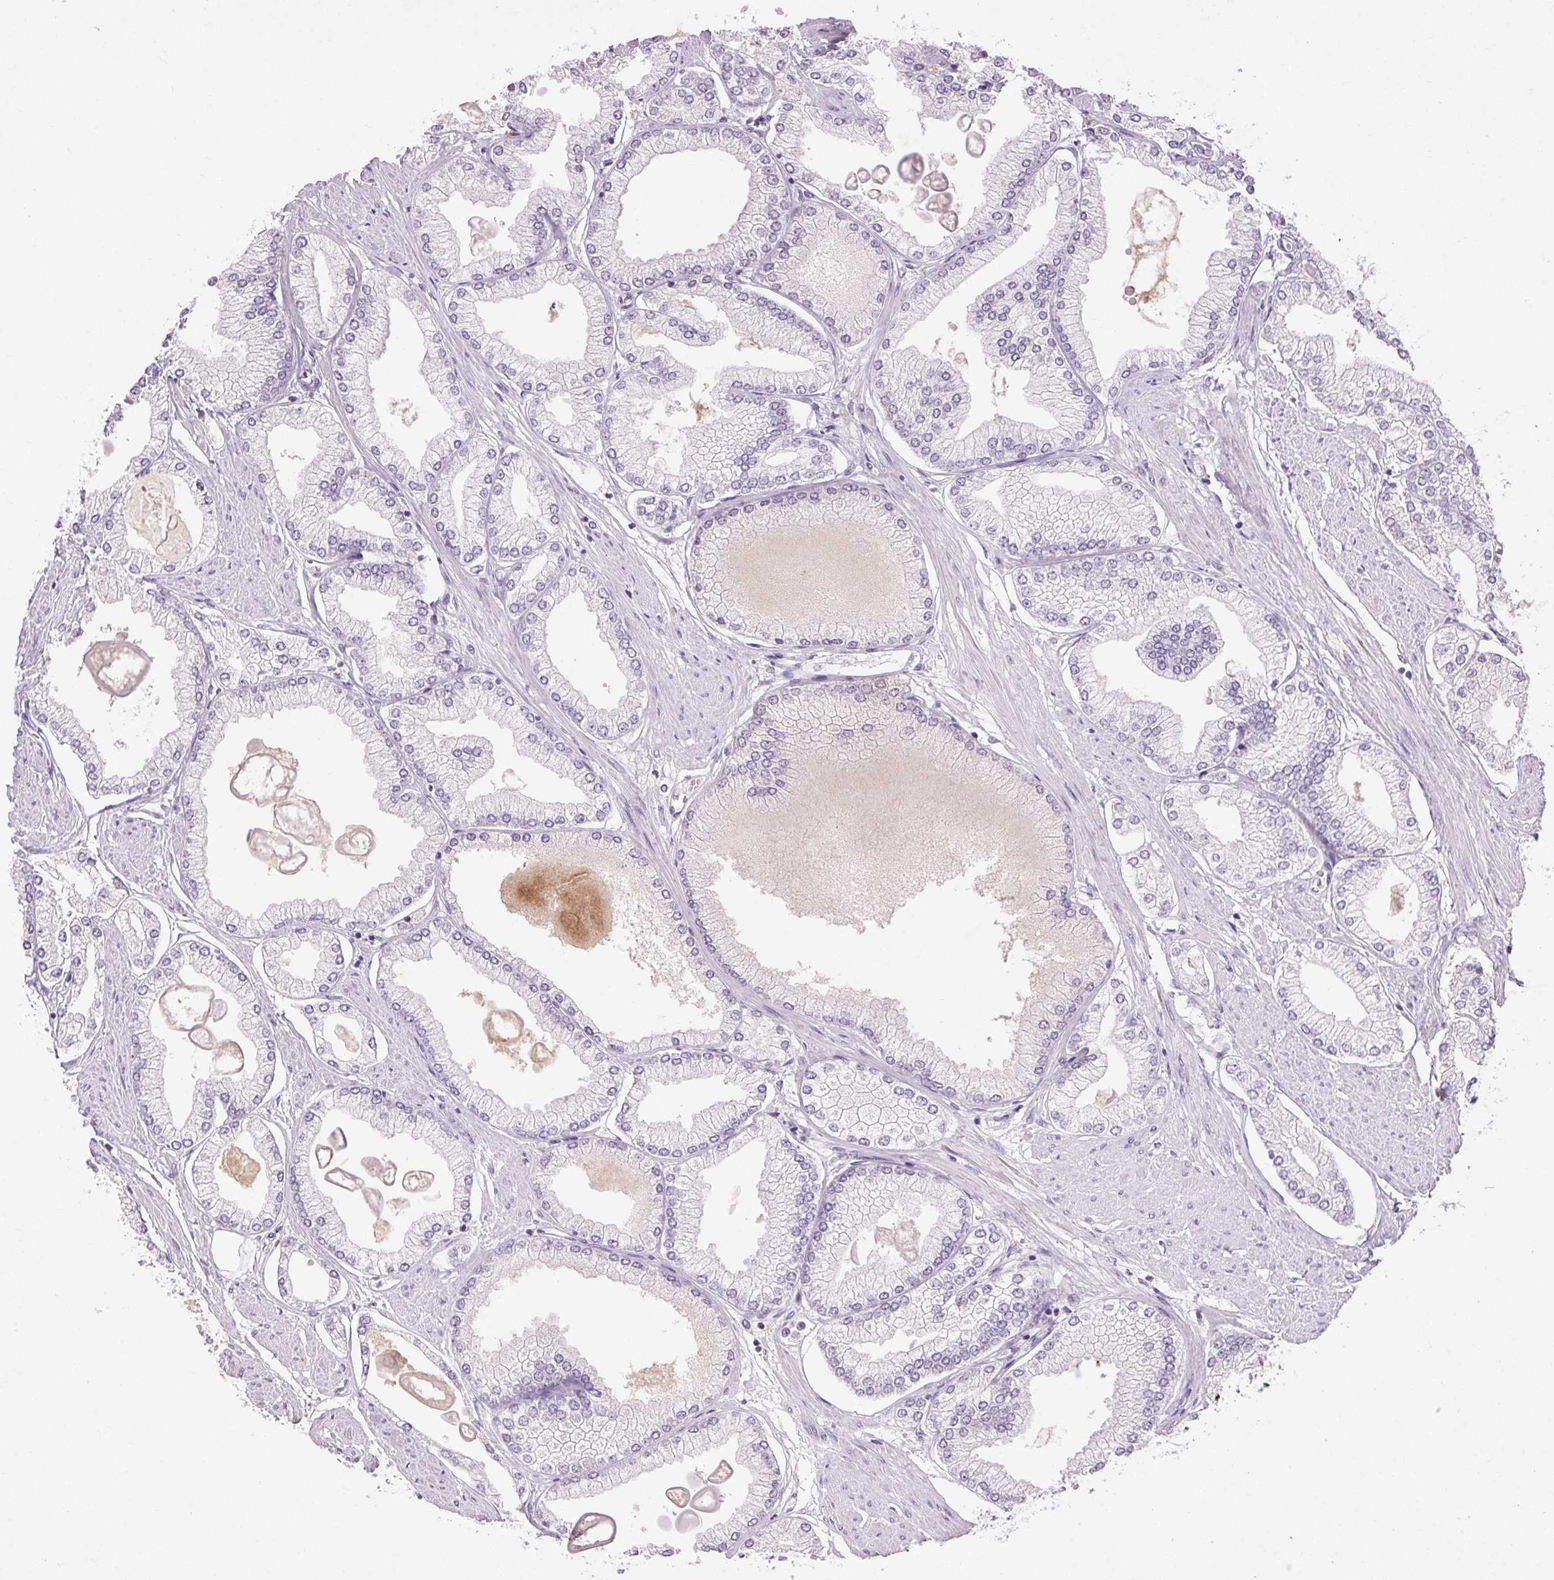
{"staining": {"intensity": "negative", "quantity": "none", "location": "none"}, "tissue": "prostate cancer", "cell_type": "Tumor cells", "image_type": "cancer", "snomed": [{"axis": "morphology", "description": "Adenocarcinoma, High grade"}, {"axis": "topography", "description": "Prostate"}], "caption": "The immunohistochemistry micrograph has no significant positivity in tumor cells of adenocarcinoma (high-grade) (prostate) tissue. The staining is performed using DAB (3,3'-diaminobenzidine) brown chromogen with nuclei counter-stained in using hematoxylin.", "gene": "FNDC7", "patient": {"sex": "male", "age": 68}}